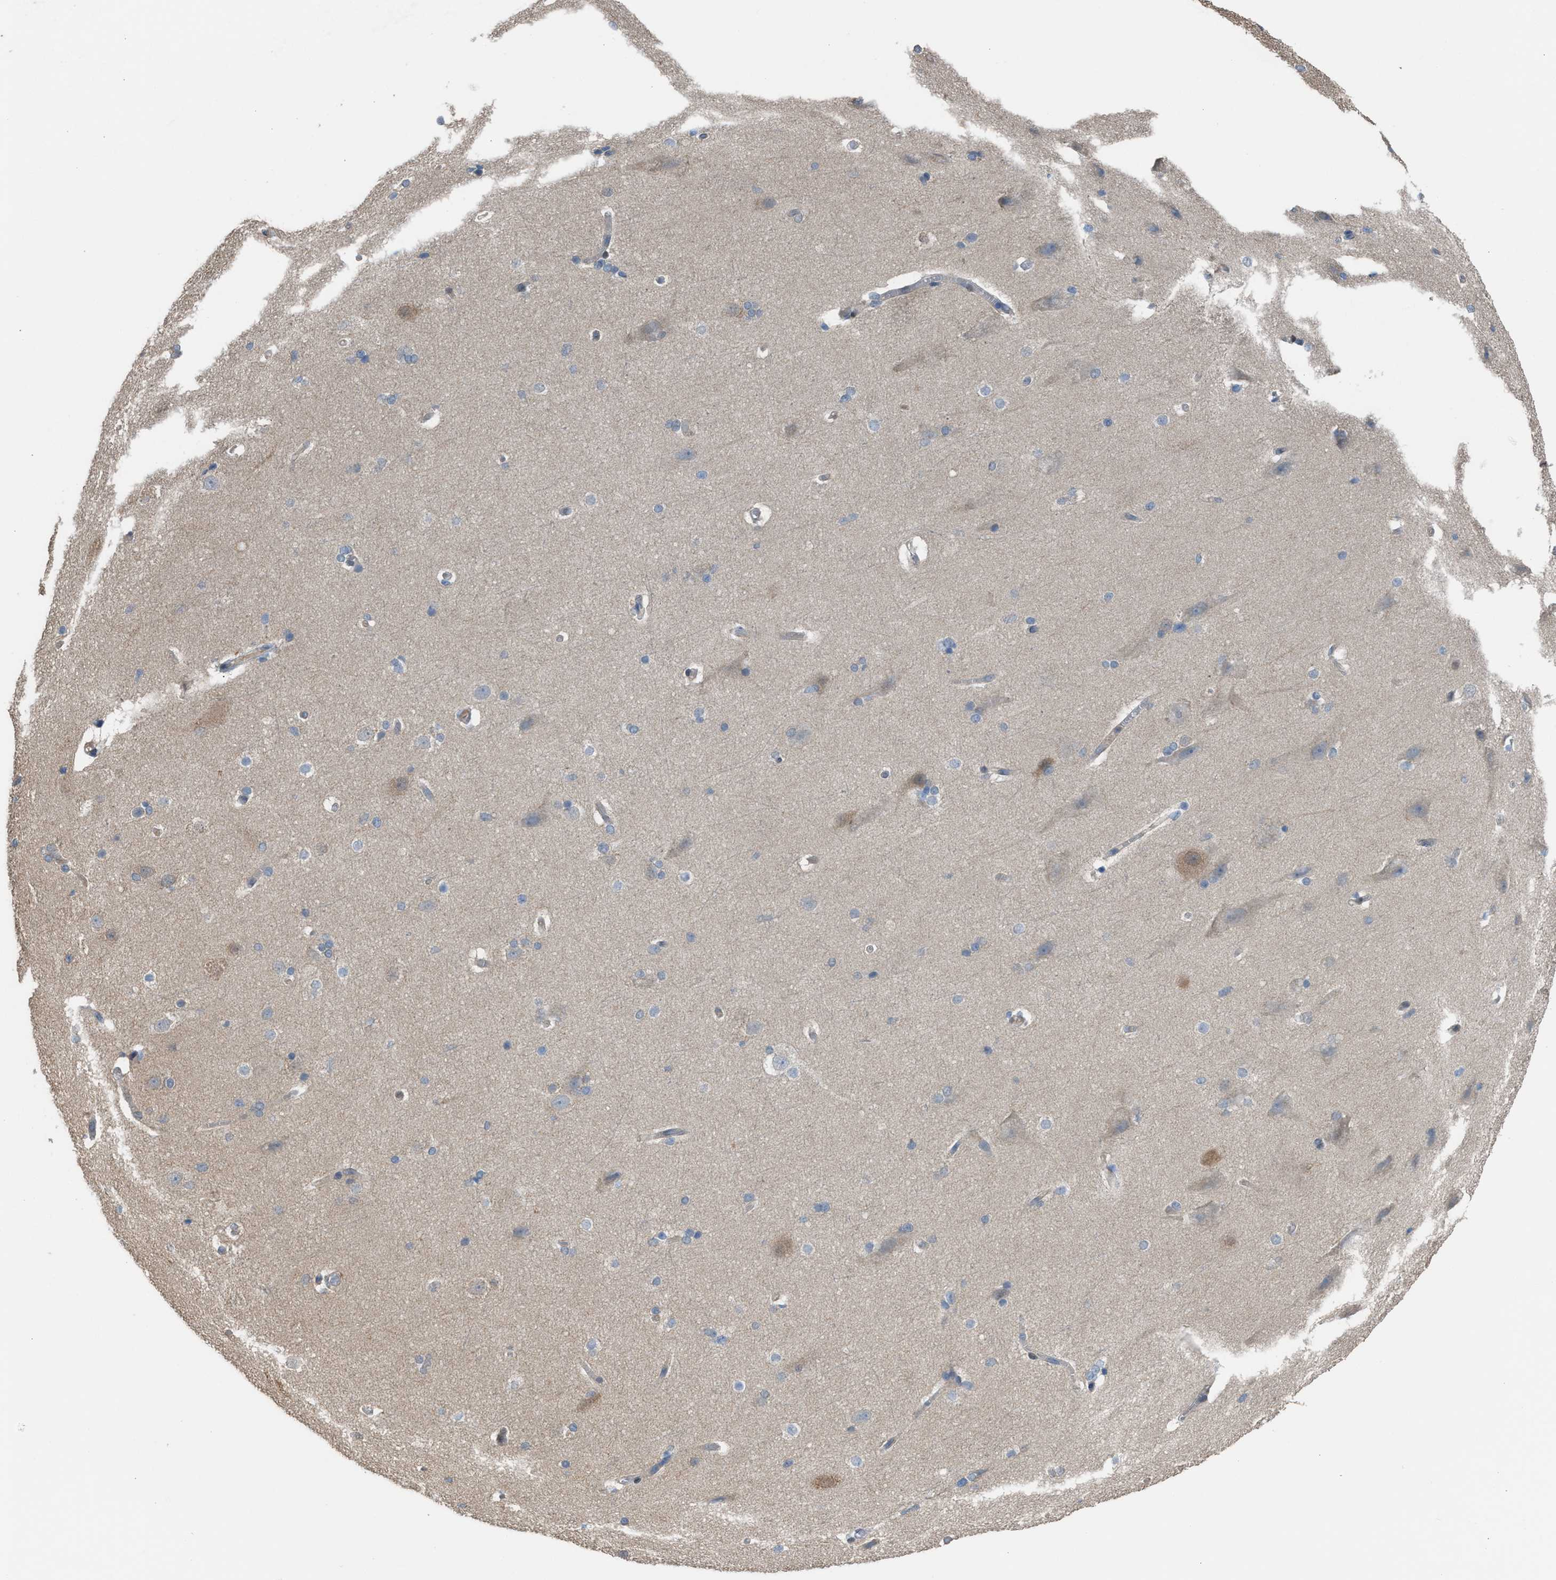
{"staining": {"intensity": "negative", "quantity": "none", "location": "none"}, "tissue": "cerebral cortex", "cell_type": "Endothelial cells", "image_type": "normal", "snomed": [{"axis": "morphology", "description": "Normal tissue, NOS"}, {"axis": "topography", "description": "Cerebral cortex"}, {"axis": "topography", "description": "Hippocampus"}], "caption": "This is a photomicrograph of IHC staining of unremarkable cerebral cortex, which shows no positivity in endothelial cells. (Stains: DAB immunohistochemistry with hematoxylin counter stain, Microscopy: brightfield microscopy at high magnification).", "gene": "NQO2", "patient": {"sex": "female", "age": 19}}